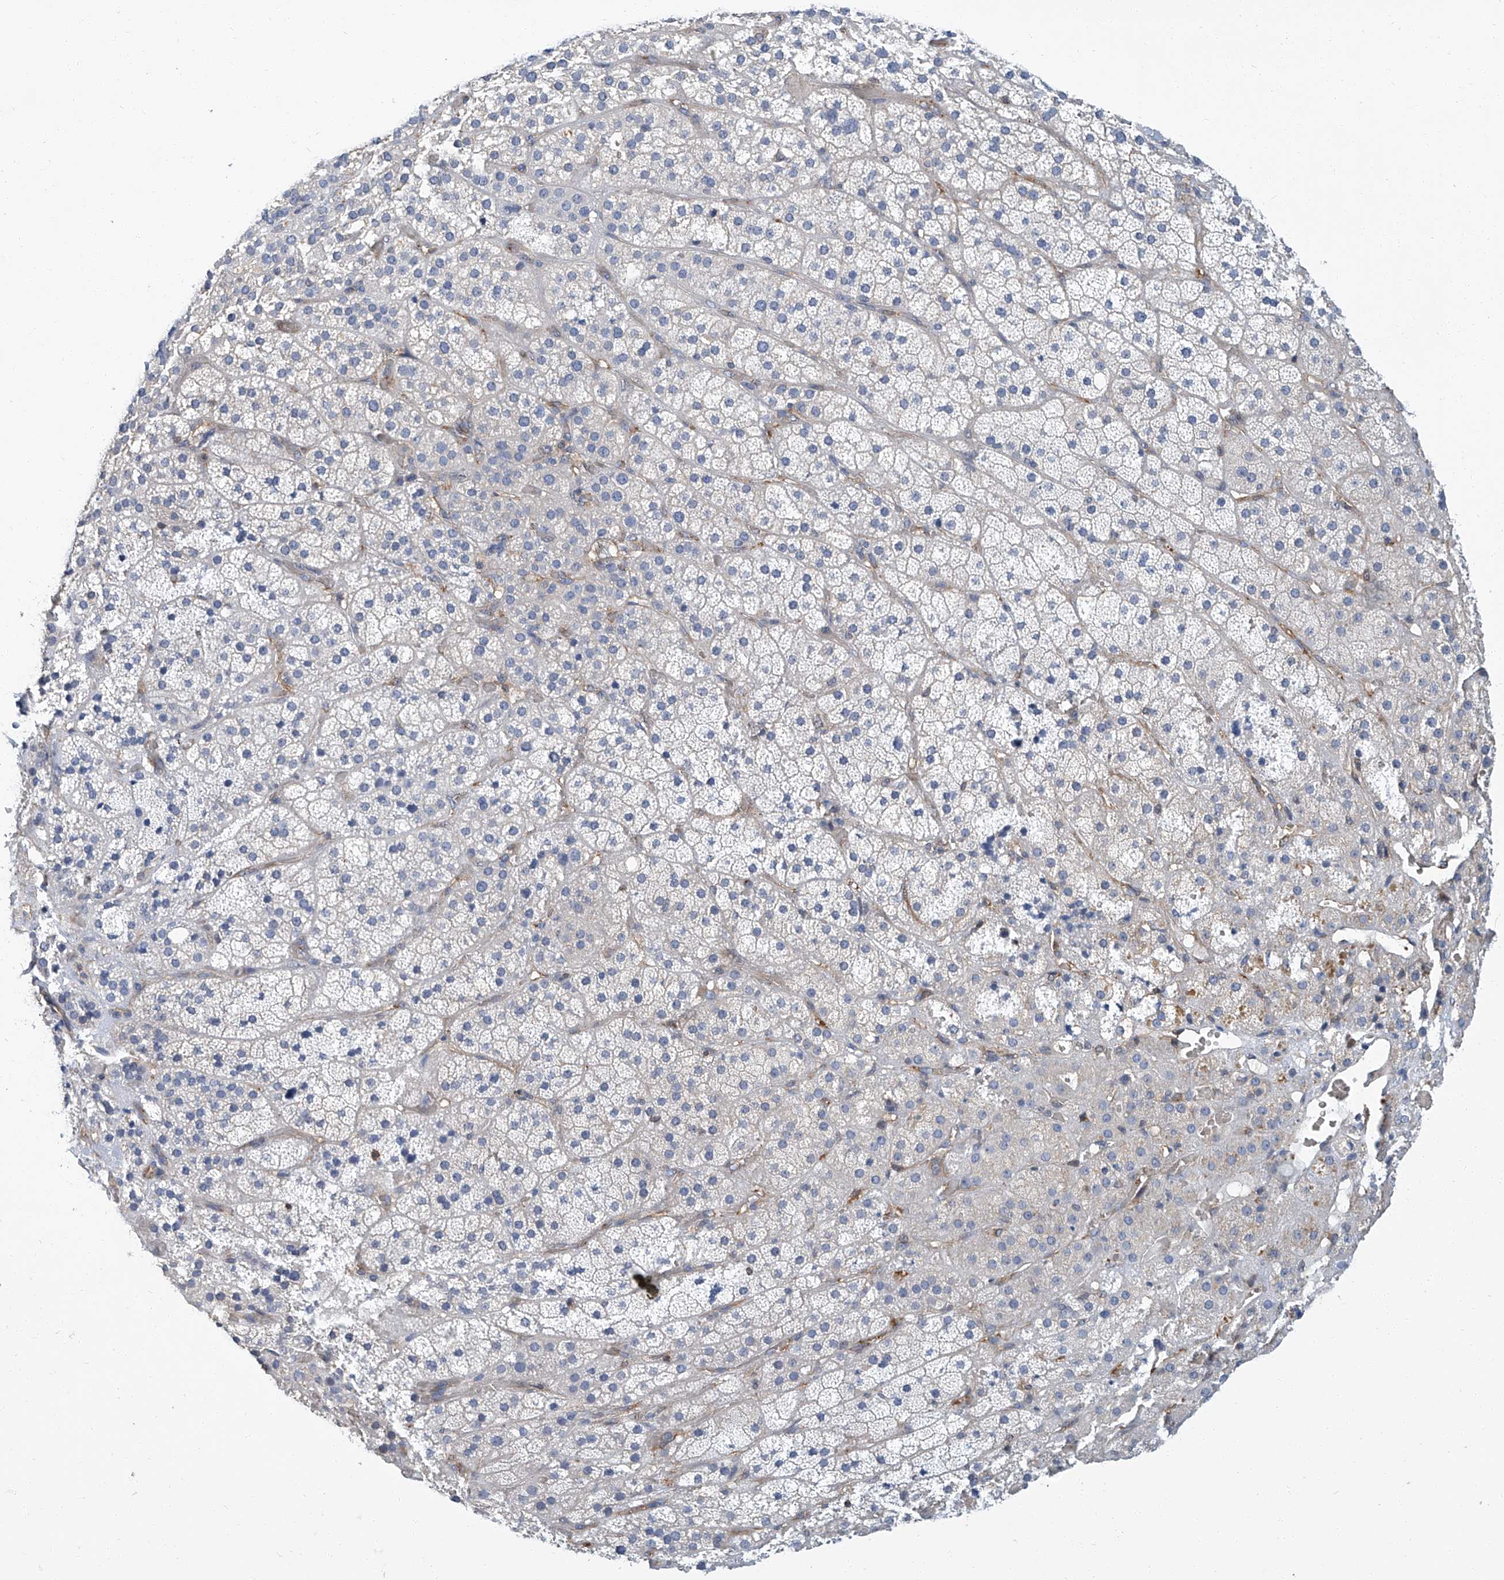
{"staining": {"intensity": "negative", "quantity": "none", "location": "none"}, "tissue": "adrenal gland", "cell_type": "Glandular cells", "image_type": "normal", "snomed": [{"axis": "morphology", "description": "Normal tissue, NOS"}, {"axis": "topography", "description": "Adrenal gland"}], "caption": "Immunohistochemistry (IHC) micrograph of normal adrenal gland: human adrenal gland stained with DAB demonstrates no significant protein staining in glandular cells. Brightfield microscopy of IHC stained with DAB (3,3'-diaminobenzidine) (brown) and hematoxylin (blue), captured at high magnification.", "gene": "PSMB10", "patient": {"sex": "male", "age": 57}}